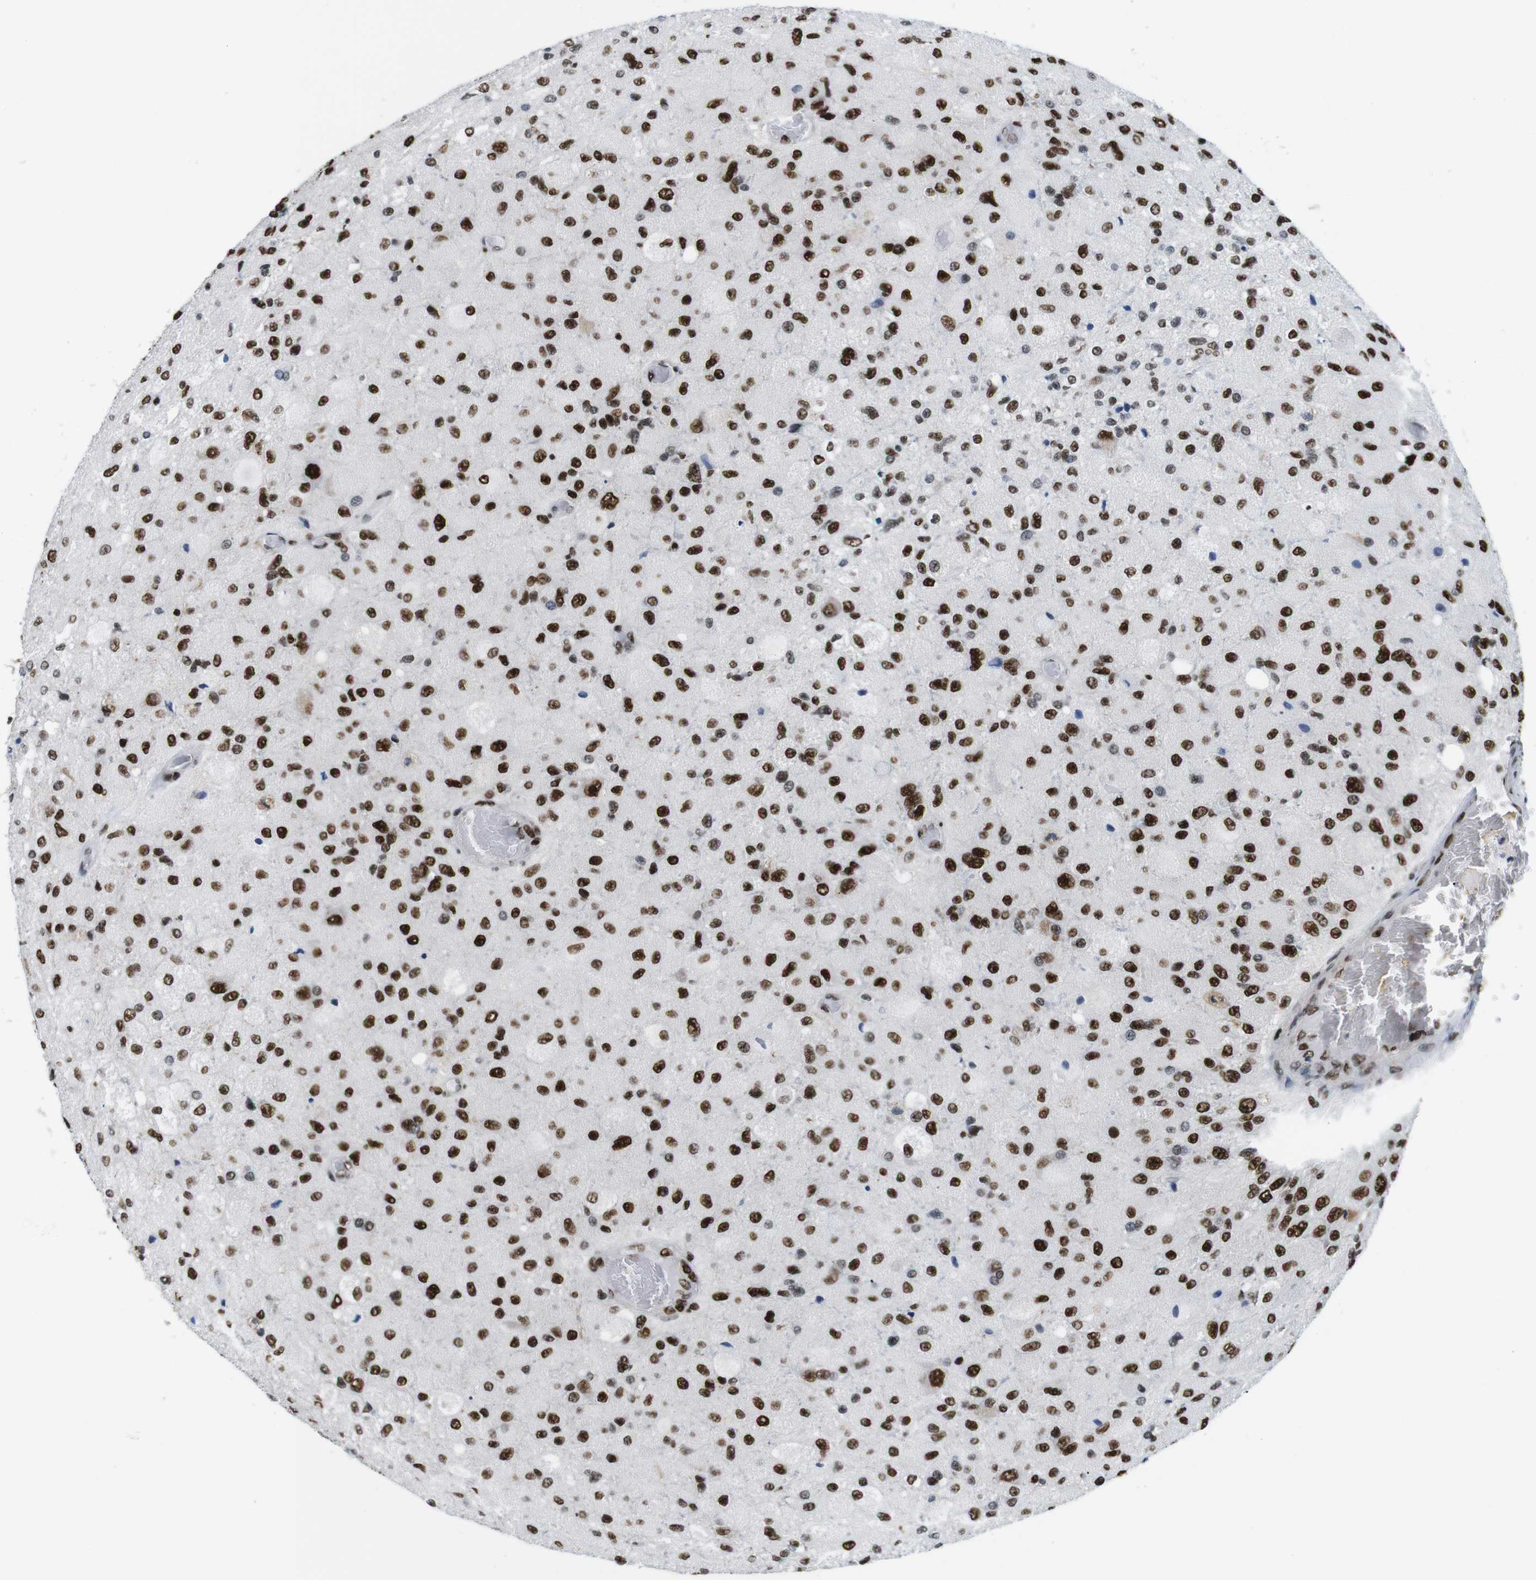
{"staining": {"intensity": "strong", "quantity": ">75%", "location": "nuclear"}, "tissue": "glioma", "cell_type": "Tumor cells", "image_type": "cancer", "snomed": [{"axis": "morphology", "description": "Normal tissue, NOS"}, {"axis": "morphology", "description": "Glioma, malignant, High grade"}, {"axis": "topography", "description": "Cerebral cortex"}], "caption": "An image of malignant glioma (high-grade) stained for a protein demonstrates strong nuclear brown staining in tumor cells.", "gene": "PSME3", "patient": {"sex": "male", "age": 77}}